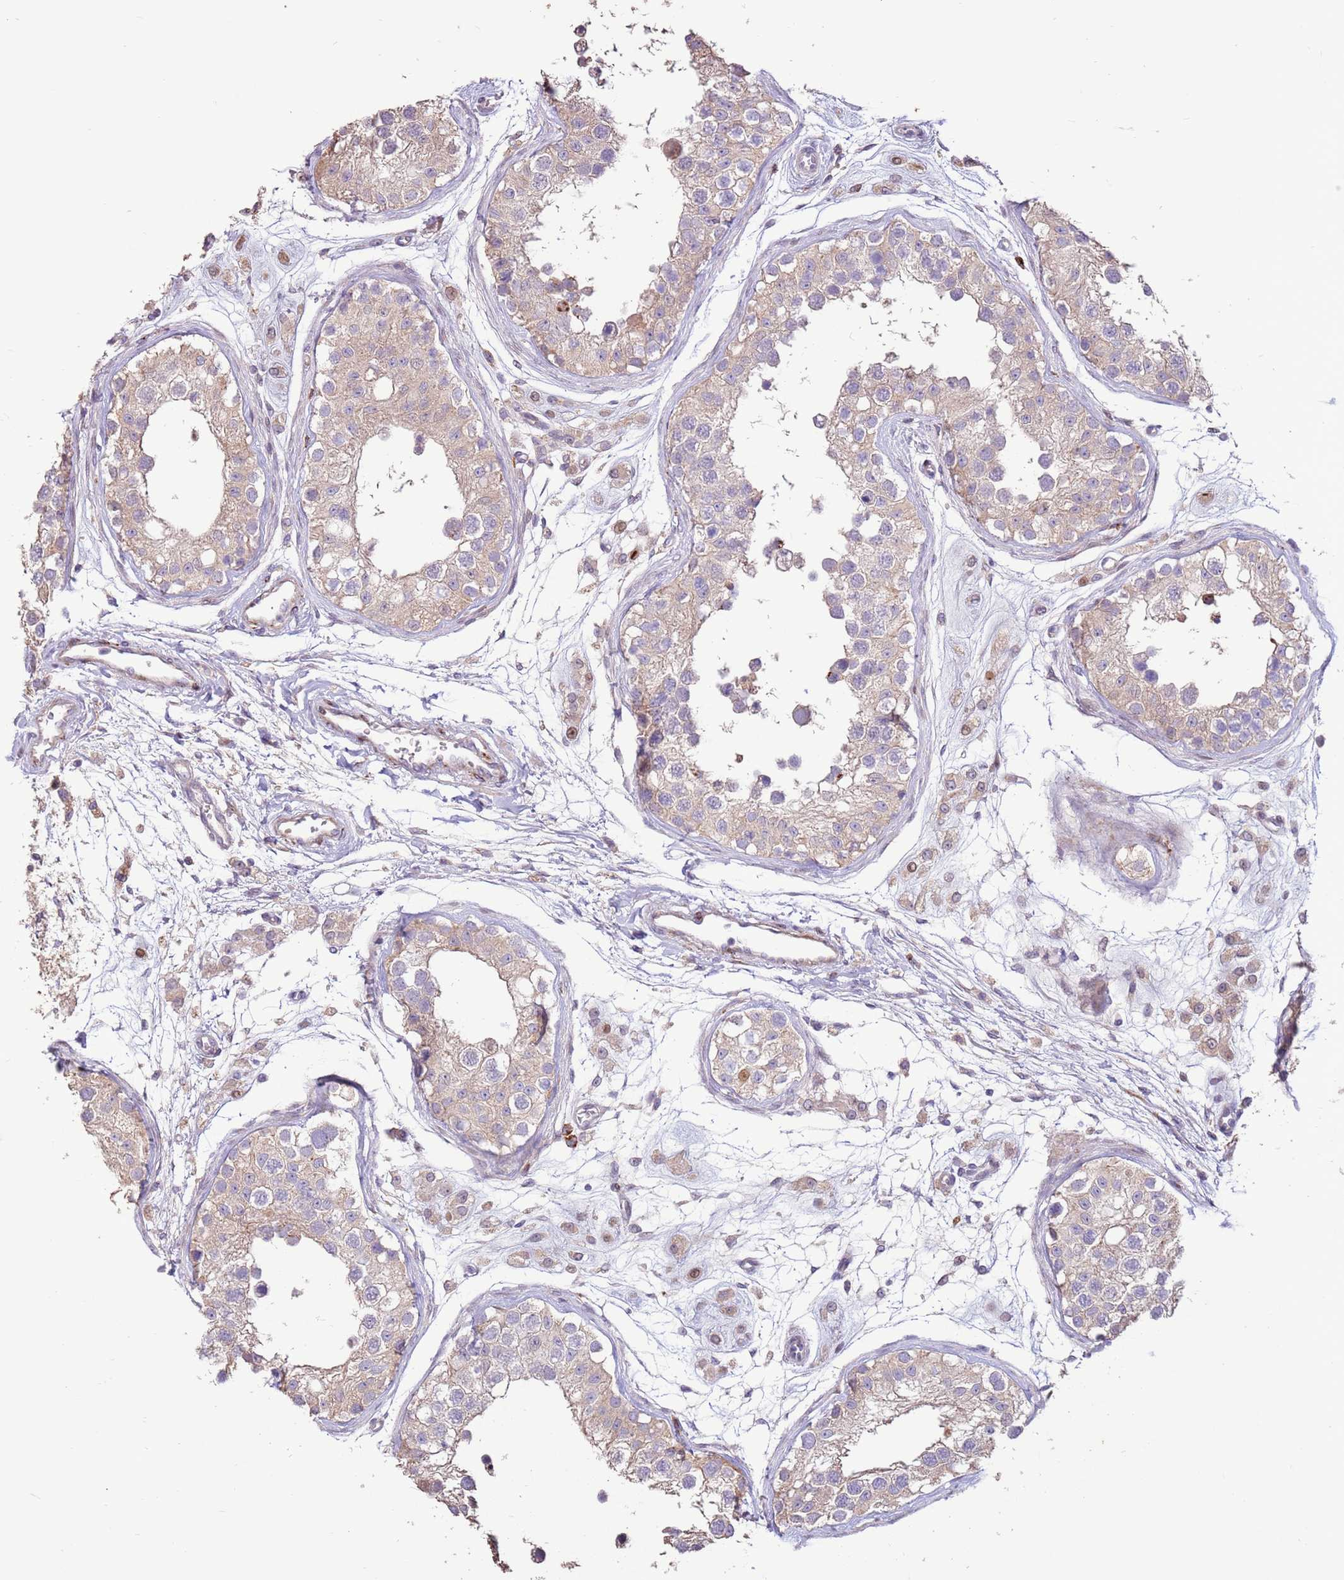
{"staining": {"intensity": "weak", "quantity": "25%-75%", "location": "cytoplasmic/membranous"}, "tissue": "testis", "cell_type": "Cells in seminiferous ducts", "image_type": "normal", "snomed": [{"axis": "morphology", "description": "Normal tissue, NOS"}, {"axis": "morphology", "description": "Adenocarcinoma, metastatic, NOS"}, {"axis": "topography", "description": "Testis"}], "caption": "Protein positivity by immunohistochemistry (IHC) reveals weak cytoplasmic/membranous staining in approximately 25%-75% of cells in seminiferous ducts in unremarkable testis.", "gene": "LGI4", "patient": {"sex": "male", "age": 26}}